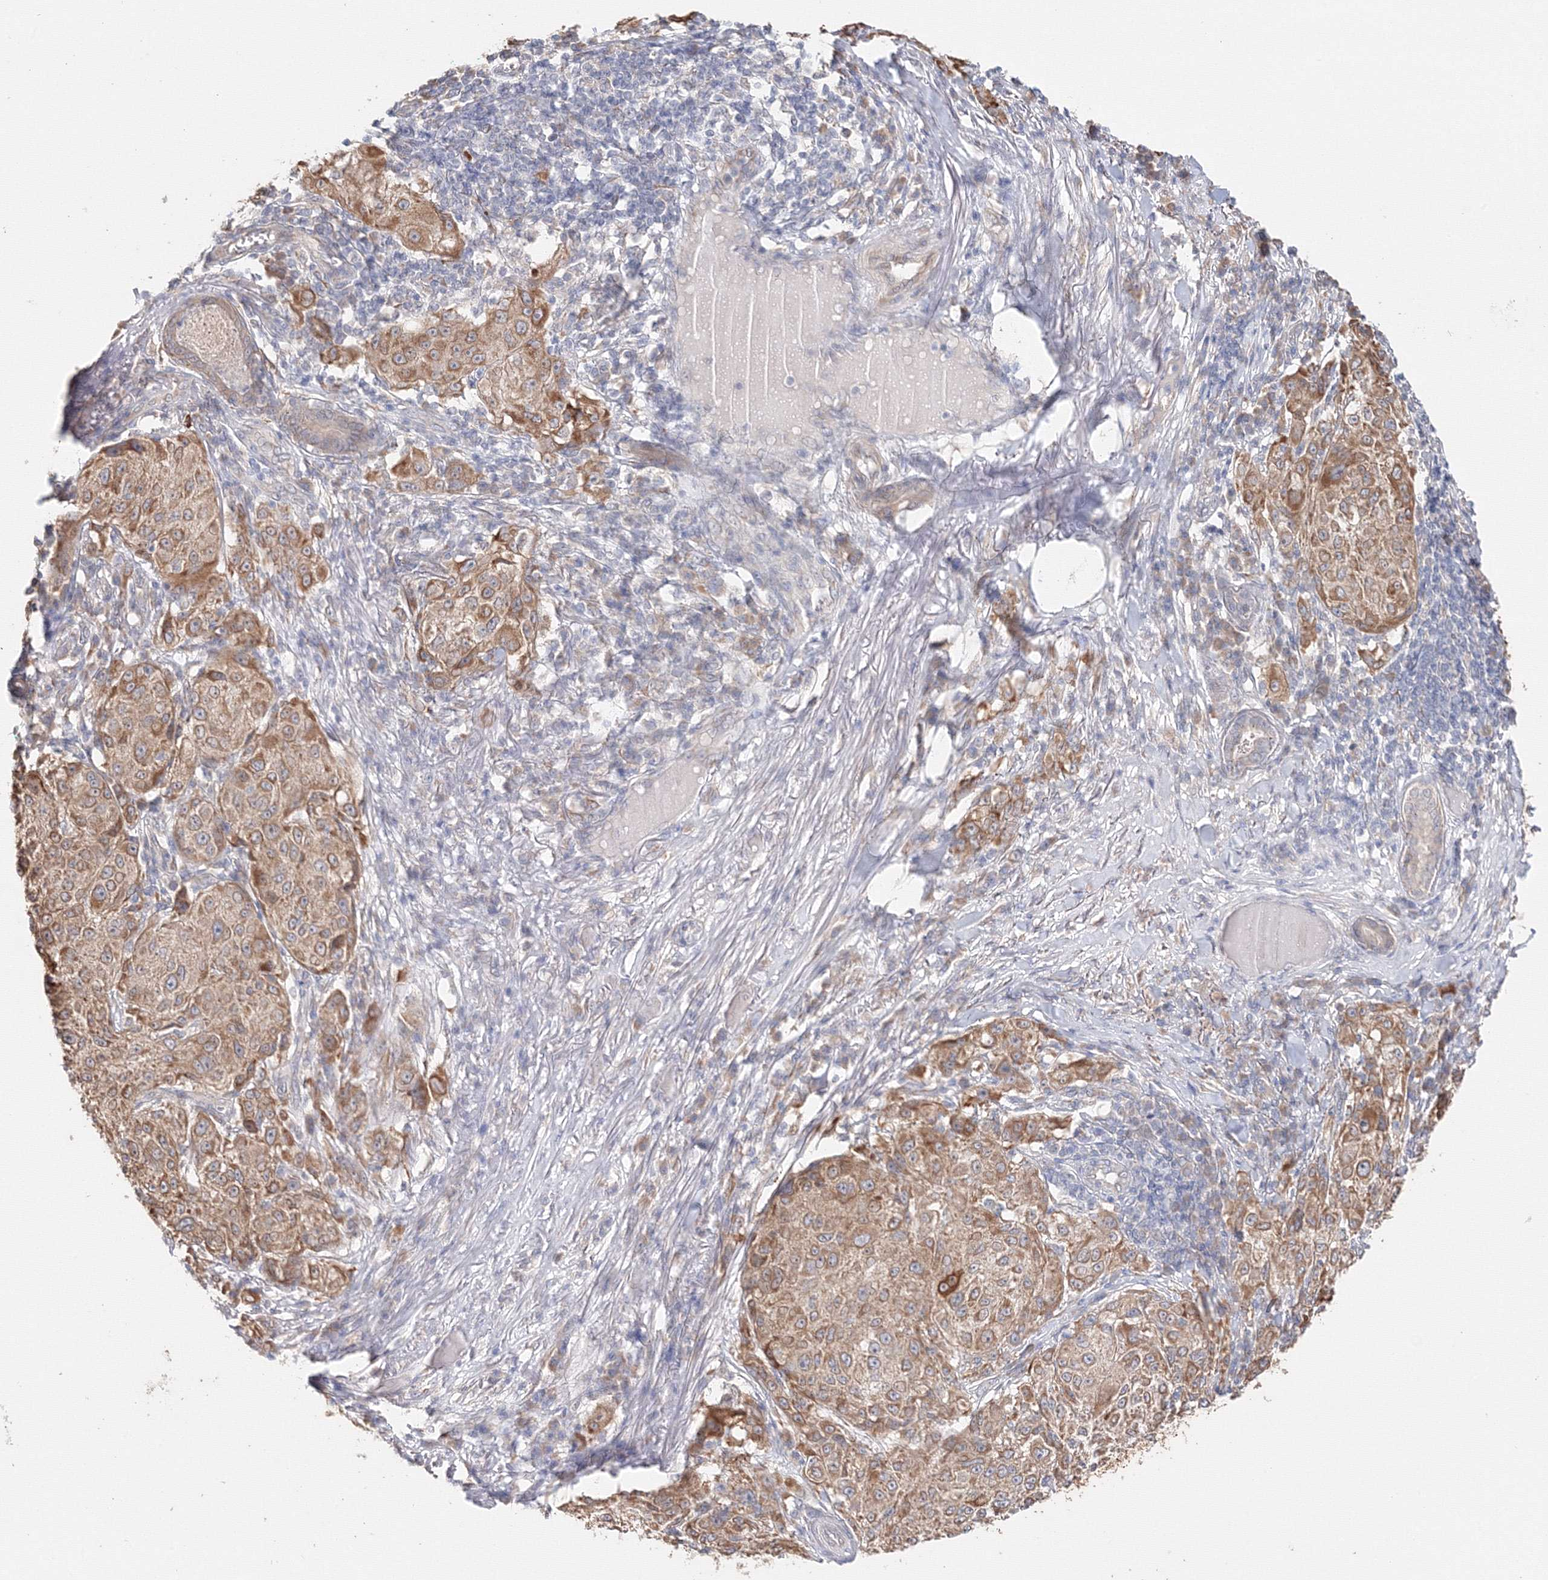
{"staining": {"intensity": "moderate", "quantity": ">75%", "location": "cytoplasmic/membranous"}, "tissue": "melanoma", "cell_type": "Tumor cells", "image_type": "cancer", "snomed": [{"axis": "morphology", "description": "Necrosis, NOS"}, {"axis": "morphology", "description": "Malignant melanoma, NOS"}, {"axis": "topography", "description": "Skin"}], "caption": "High-power microscopy captured an immunohistochemistry photomicrograph of malignant melanoma, revealing moderate cytoplasmic/membranous expression in approximately >75% of tumor cells.", "gene": "DHRS12", "patient": {"sex": "female", "age": 87}}